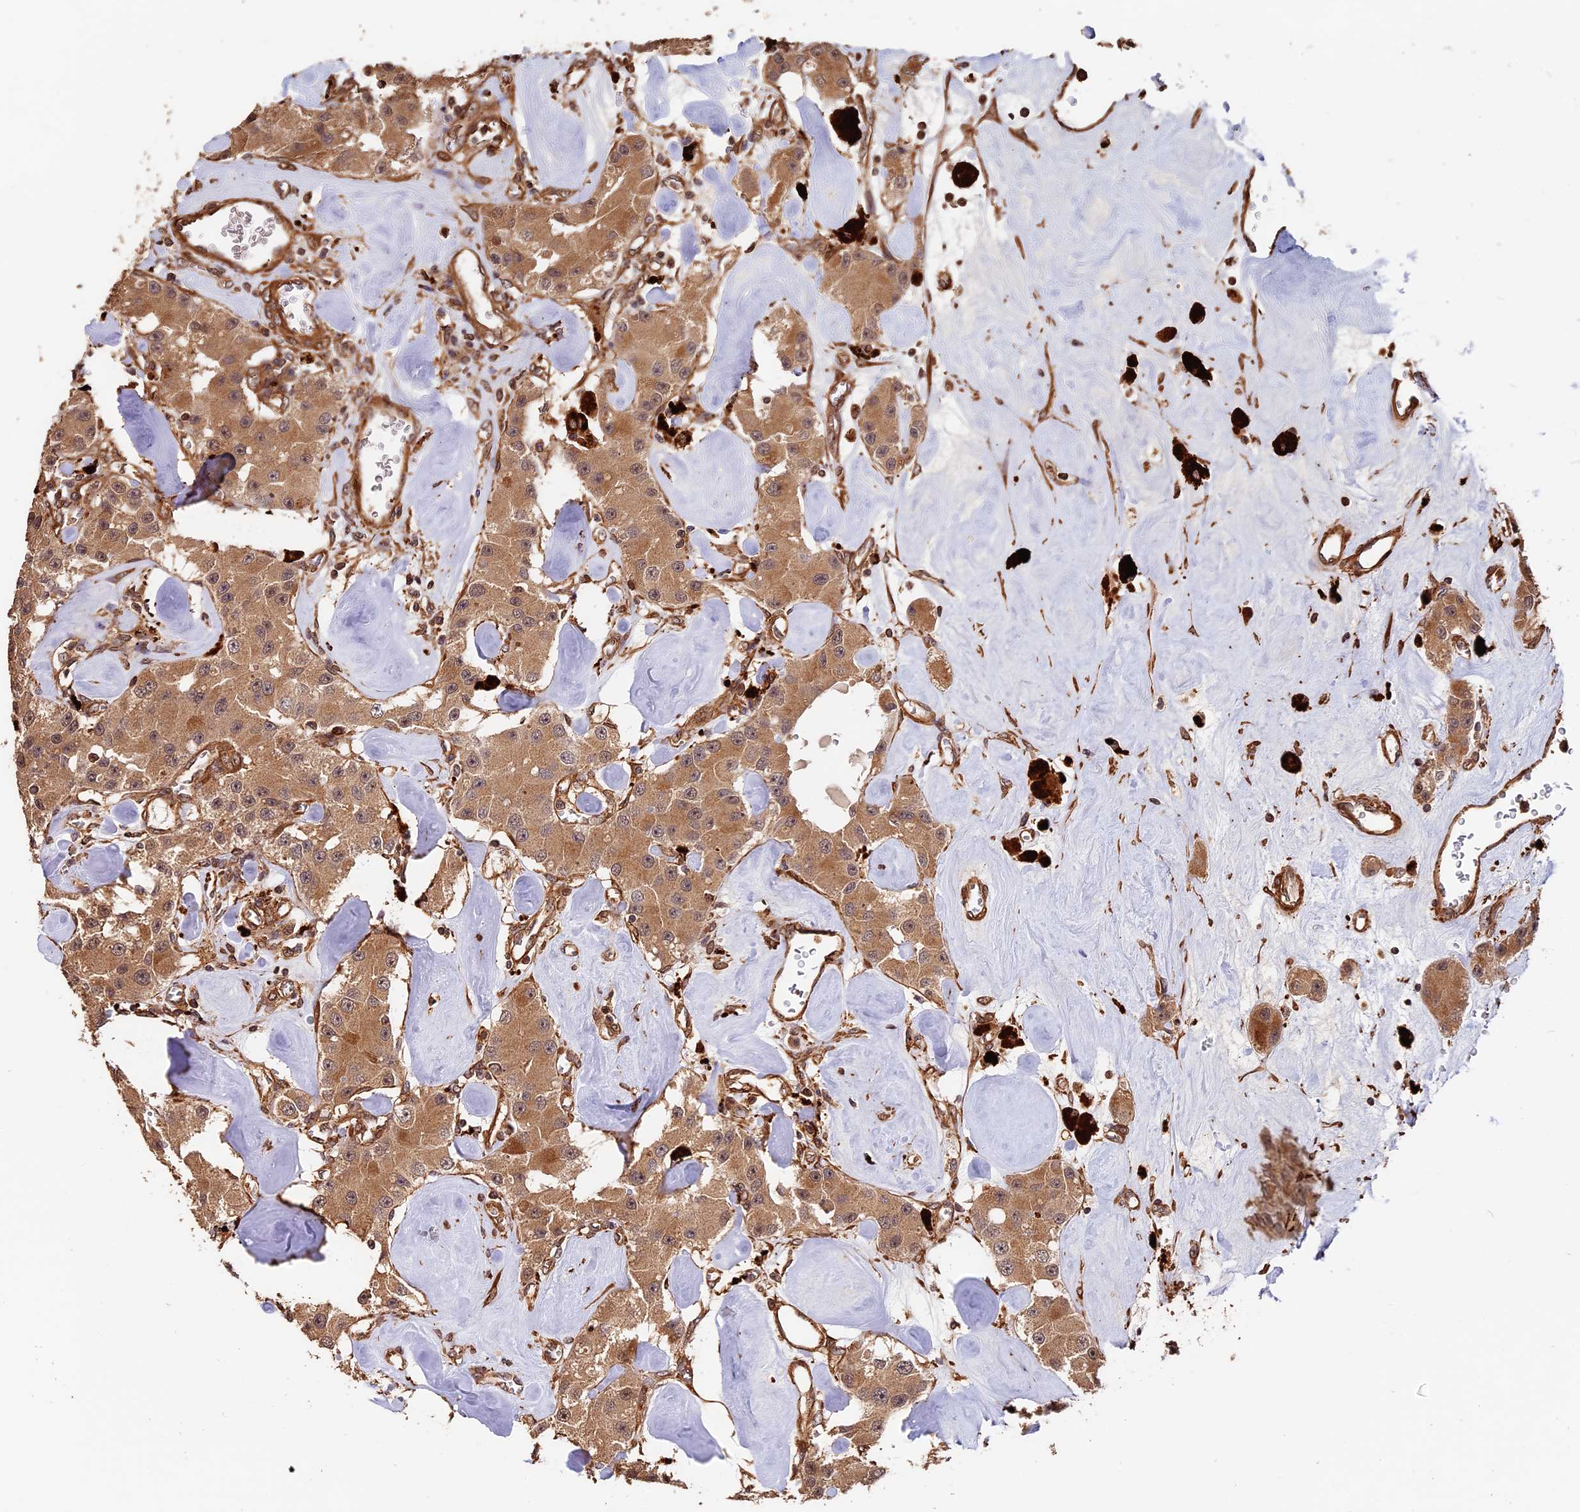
{"staining": {"intensity": "moderate", "quantity": ">75%", "location": "cytoplasmic/membranous"}, "tissue": "carcinoid", "cell_type": "Tumor cells", "image_type": "cancer", "snomed": [{"axis": "morphology", "description": "Carcinoid, malignant, NOS"}, {"axis": "topography", "description": "Pancreas"}], "caption": "Protein analysis of carcinoid (malignant) tissue displays moderate cytoplasmic/membranous staining in about >75% of tumor cells.", "gene": "MMP15", "patient": {"sex": "male", "age": 41}}